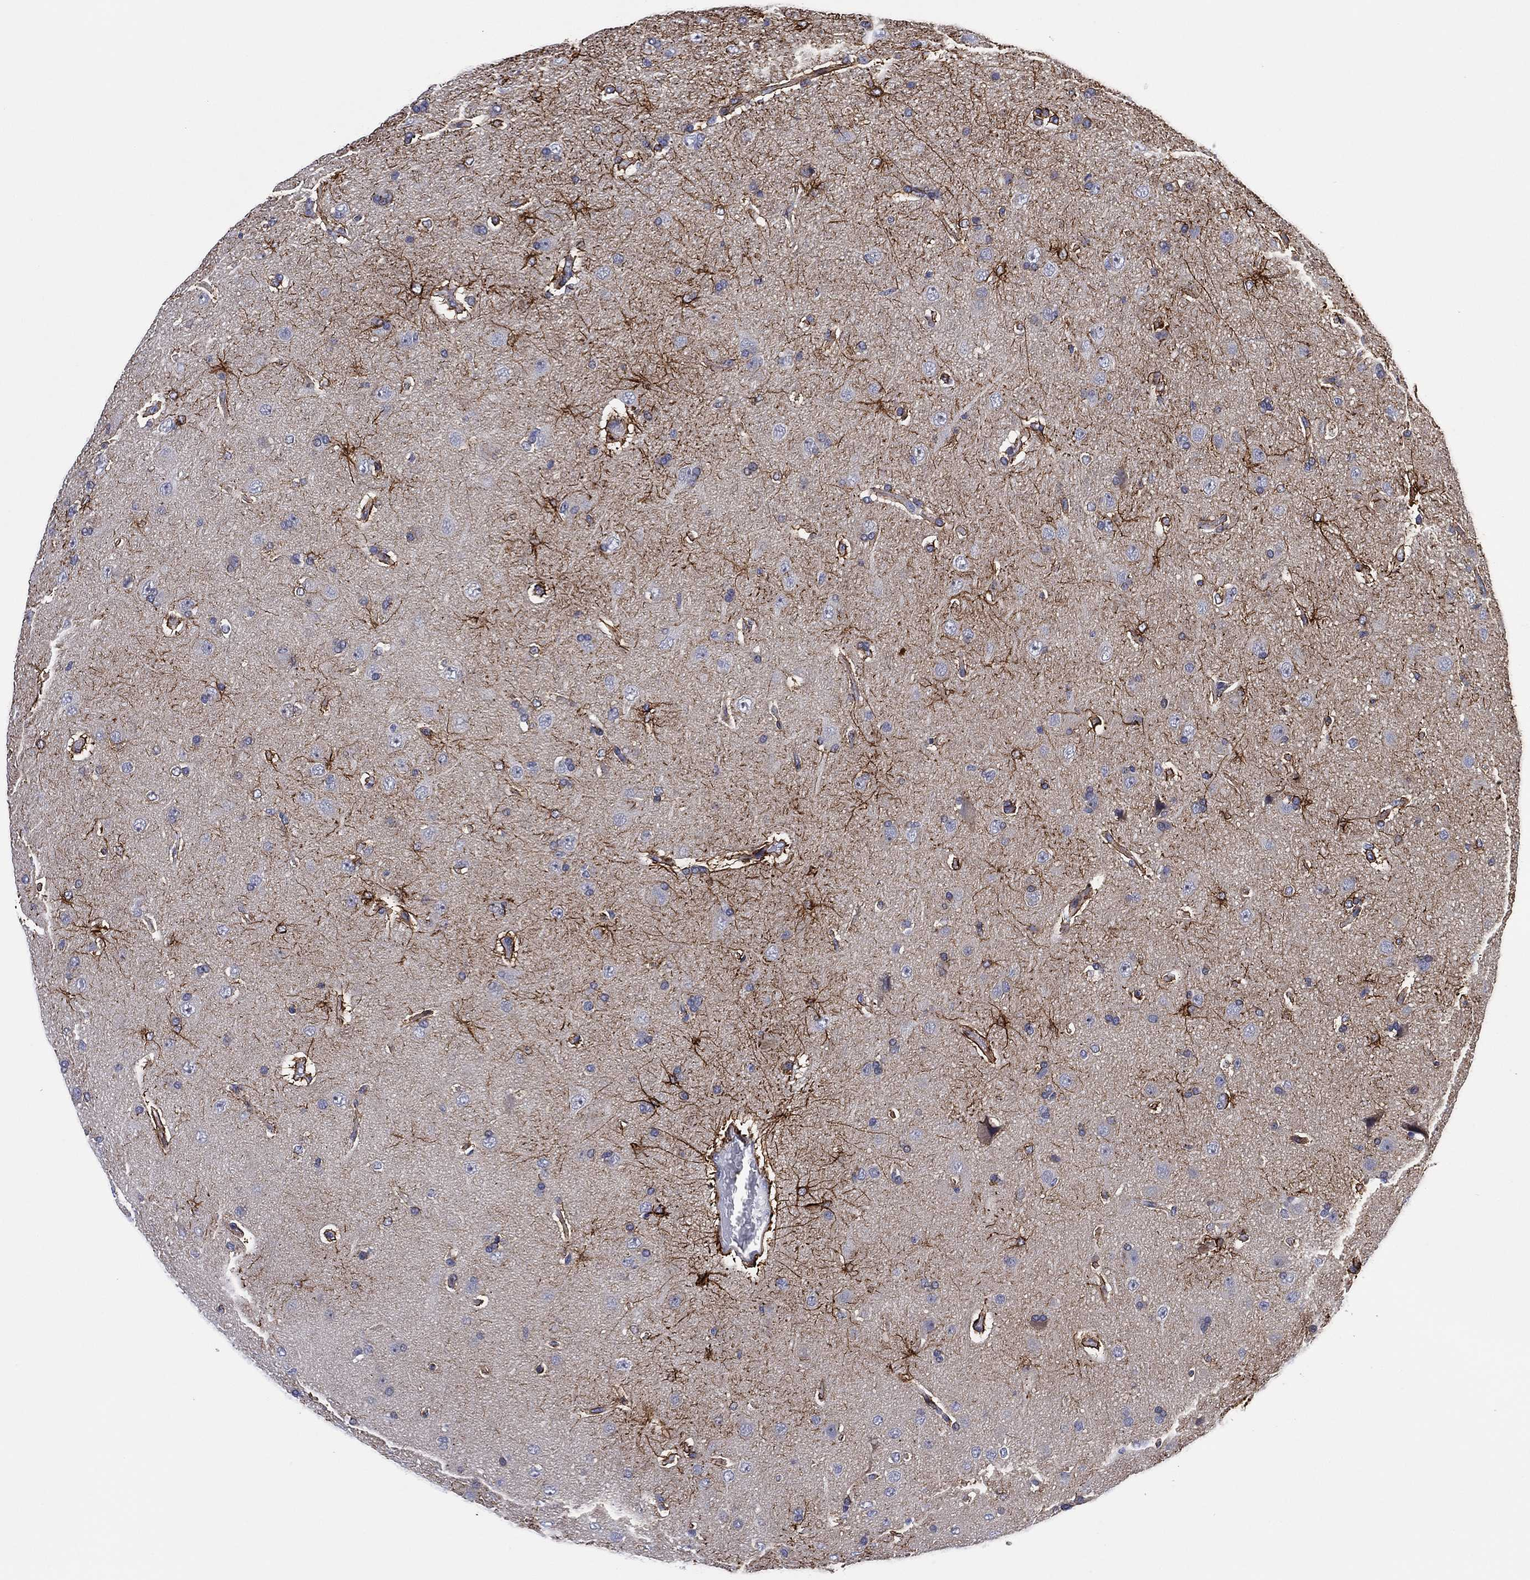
{"staining": {"intensity": "negative", "quantity": "none", "location": "none"}, "tissue": "glioma", "cell_type": "Tumor cells", "image_type": "cancer", "snomed": [{"axis": "morphology", "description": "Glioma, malignant, NOS"}, {"axis": "topography", "description": "Cerebral cortex"}], "caption": "Histopathology image shows no significant protein positivity in tumor cells of malignant glioma. (DAB immunohistochemistry (IHC) visualized using brightfield microscopy, high magnification).", "gene": "CLIP3", "patient": {"sex": "male", "age": 58}}